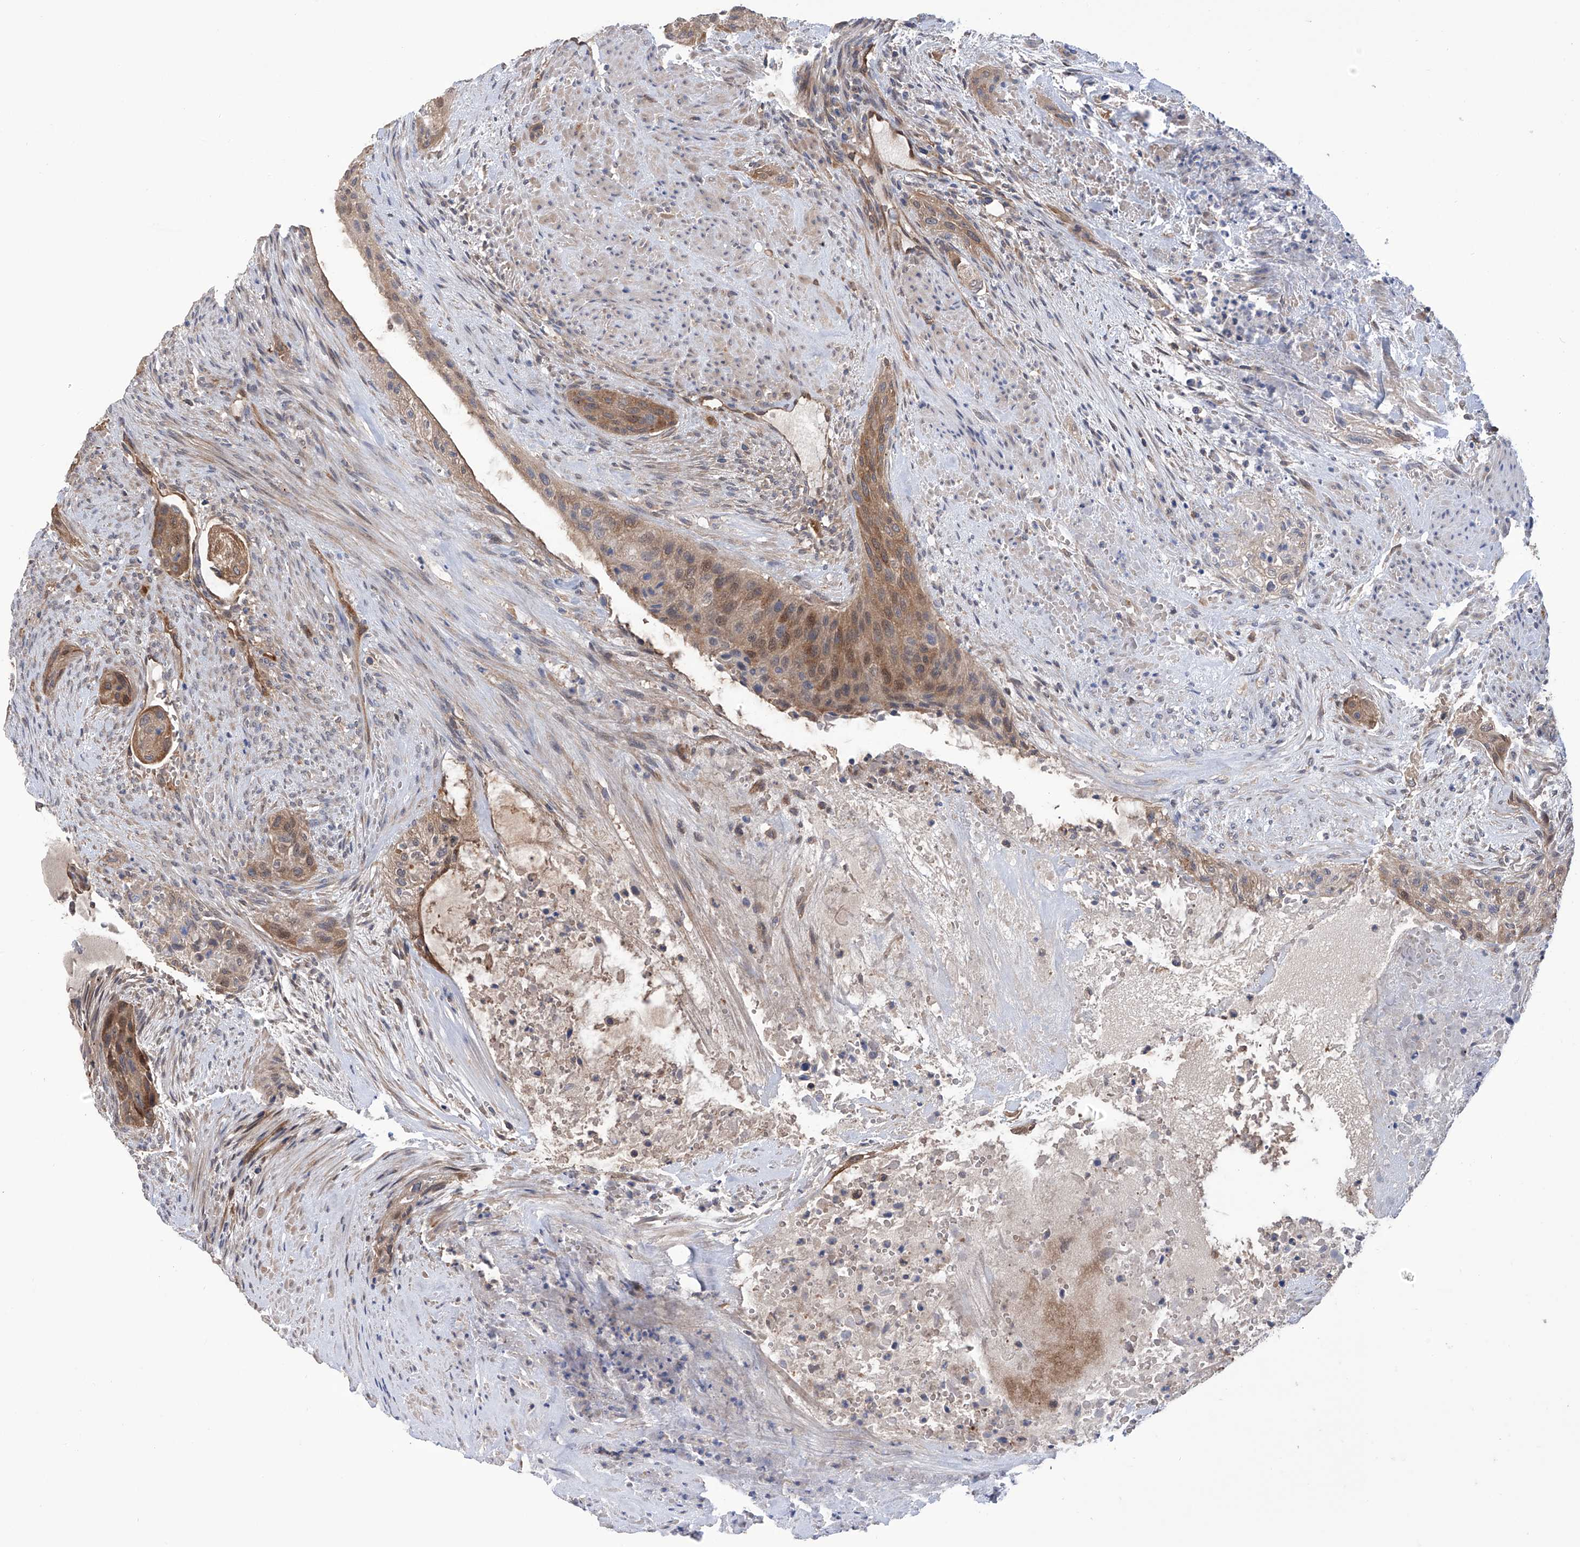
{"staining": {"intensity": "moderate", "quantity": ">75%", "location": "cytoplasmic/membranous"}, "tissue": "urothelial cancer", "cell_type": "Tumor cells", "image_type": "cancer", "snomed": [{"axis": "morphology", "description": "Urothelial carcinoma, High grade"}, {"axis": "topography", "description": "Urinary bladder"}], "caption": "A brown stain highlights moderate cytoplasmic/membranous staining of a protein in human urothelial carcinoma (high-grade) tumor cells.", "gene": "NUDT17", "patient": {"sex": "male", "age": 35}}